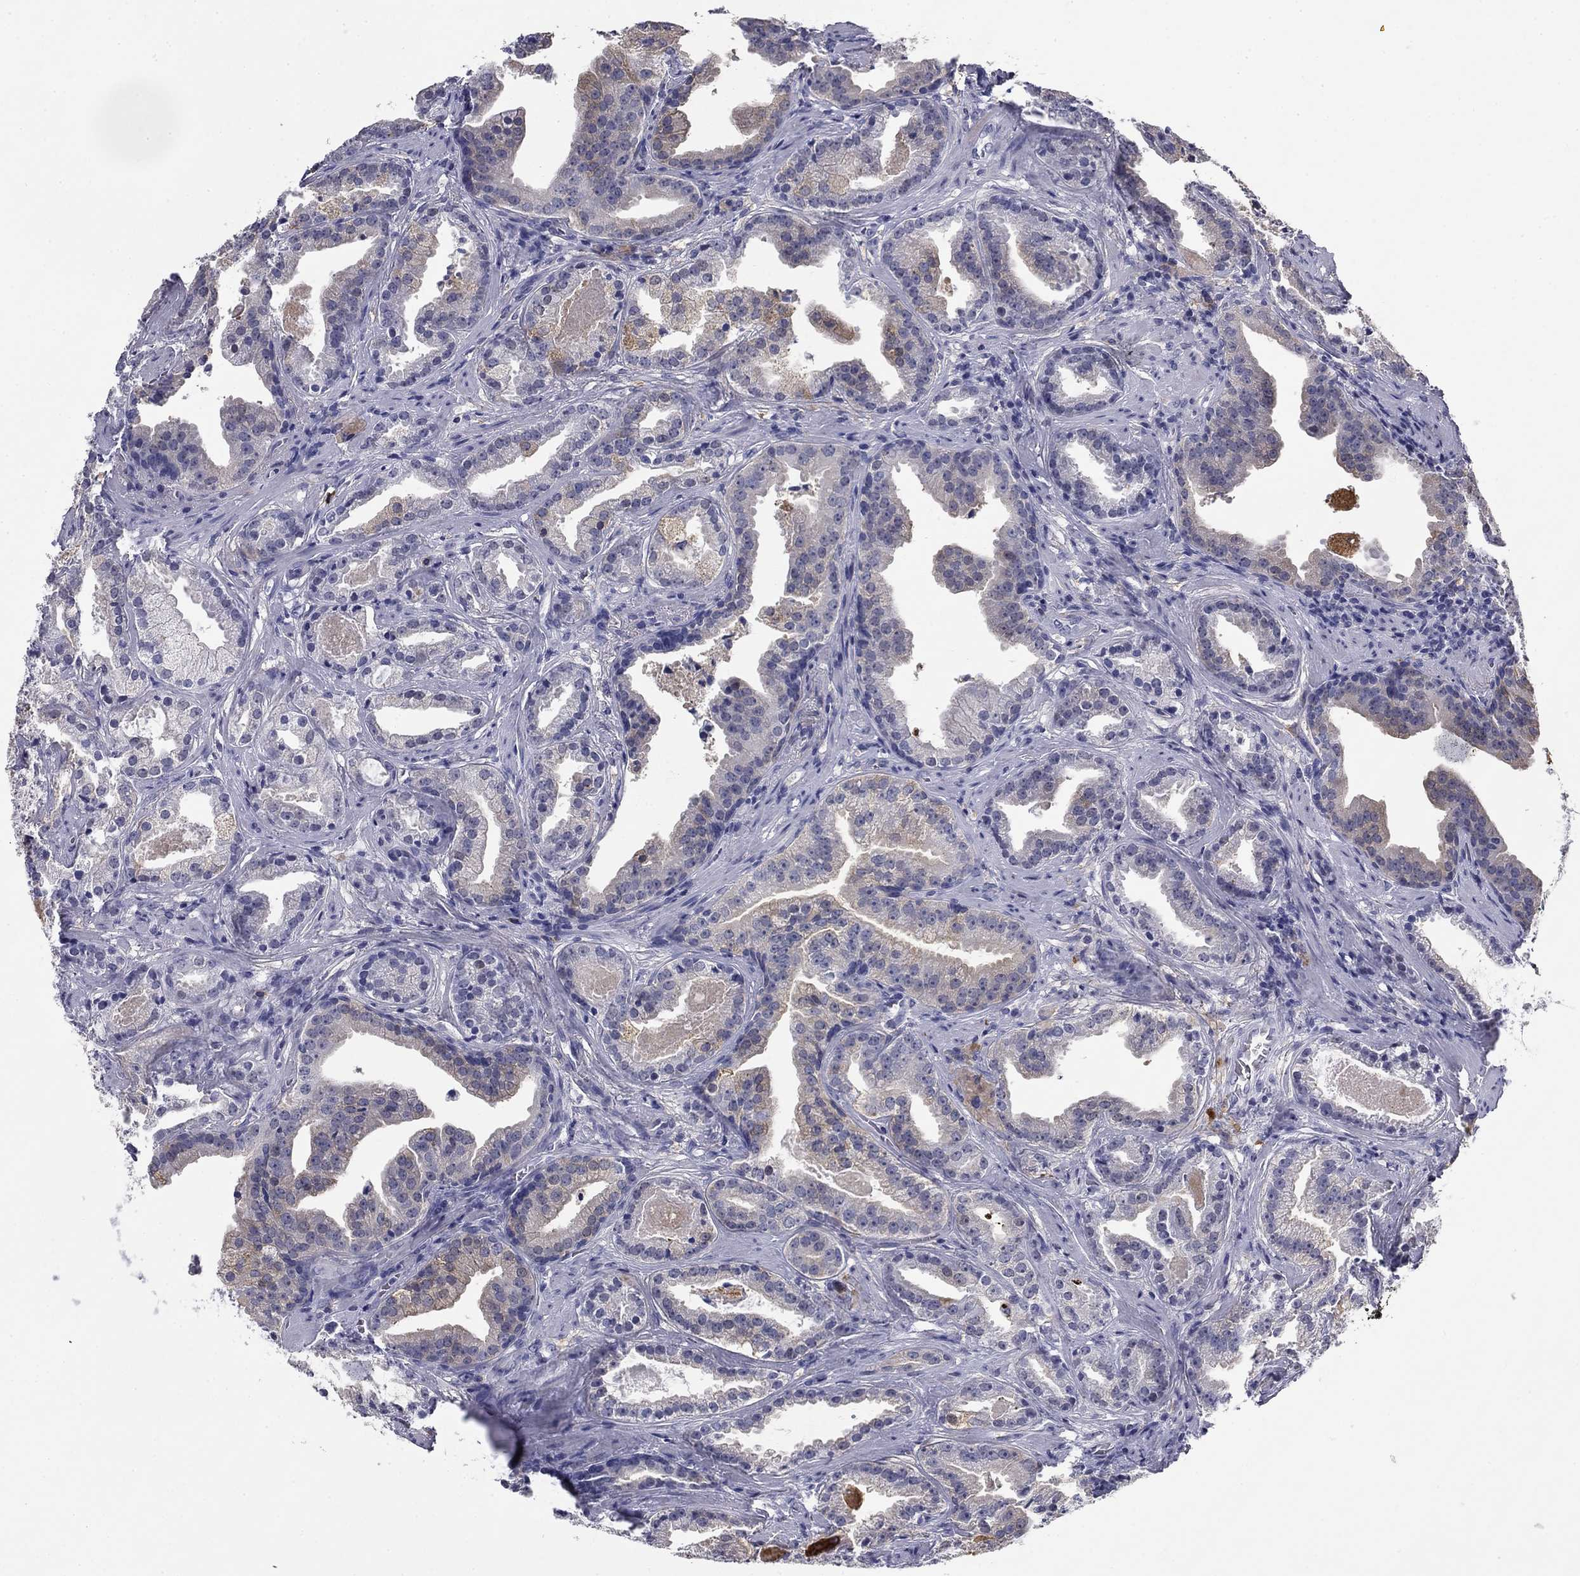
{"staining": {"intensity": "negative", "quantity": "none", "location": "none"}, "tissue": "prostate cancer", "cell_type": "Tumor cells", "image_type": "cancer", "snomed": [{"axis": "morphology", "description": "Adenocarcinoma, NOS"}, {"axis": "morphology", "description": "Adenocarcinoma, High grade"}, {"axis": "topography", "description": "Prostate"}], "caption": "A micrograph of human prostate cancer is negative for staining in tumor cells.", "gene": "BCL2L14", "patient": {"sex": "male", "age": 64}}